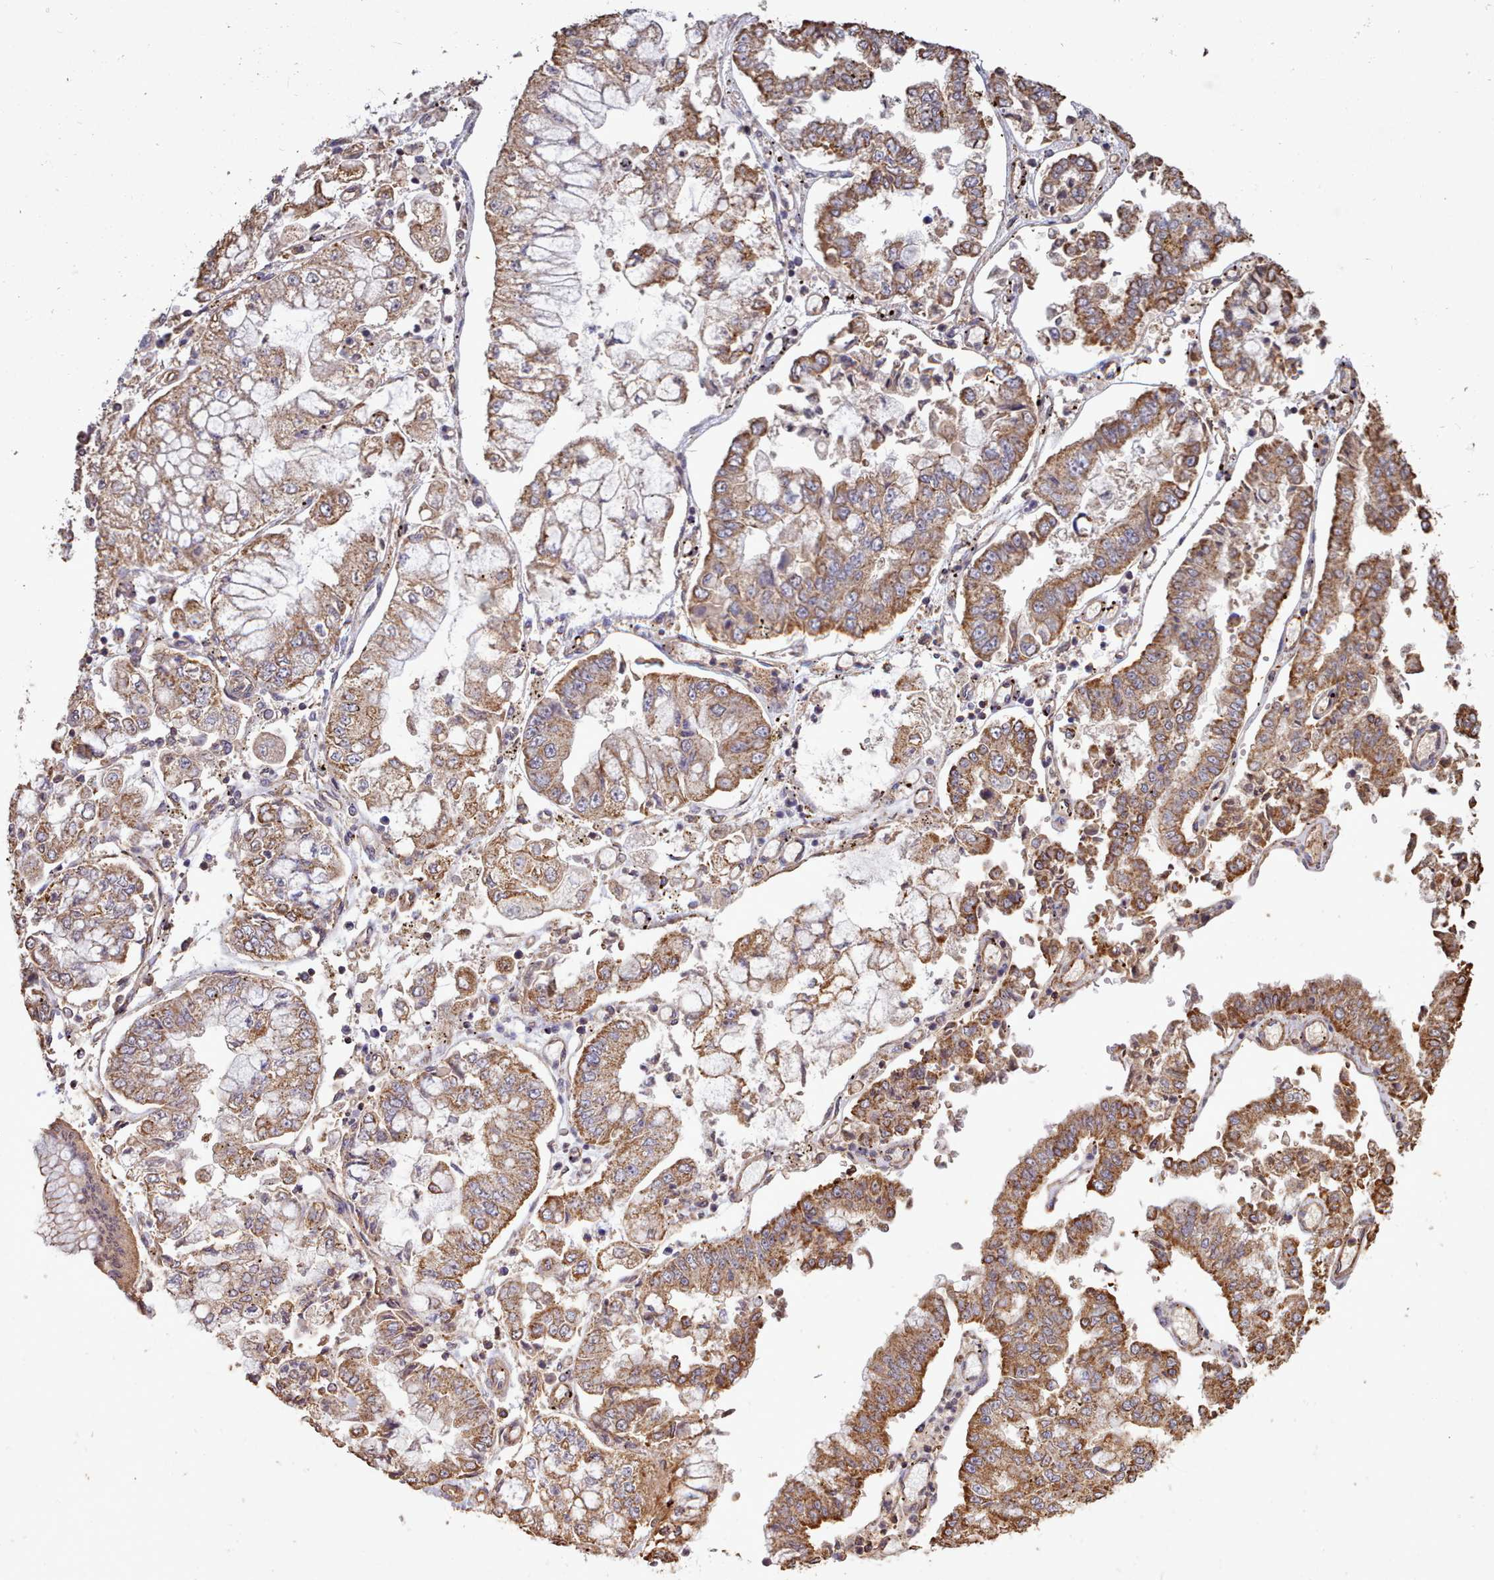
{"staining": {"intensity": "moderate", "quantity": ">75%", "location": "cytoplasmic/membranous"}, "tissue": "stomach cancer", "cell_type": "Tumor cells", "image_type": "cancer", "snomed": [{"axis": "morphology", "description": "Adenocarcinoma, NOS"}, {"axis": "topography", "description": "Stomach"}], "caption": "Moderate cytoplasmic/membranous staining for a protein is appreciated in approximately >75% of tumor cells of stomach cancer using IHC.", "gene": "METRN", "patient": {"sex": "male", "age": 76}}